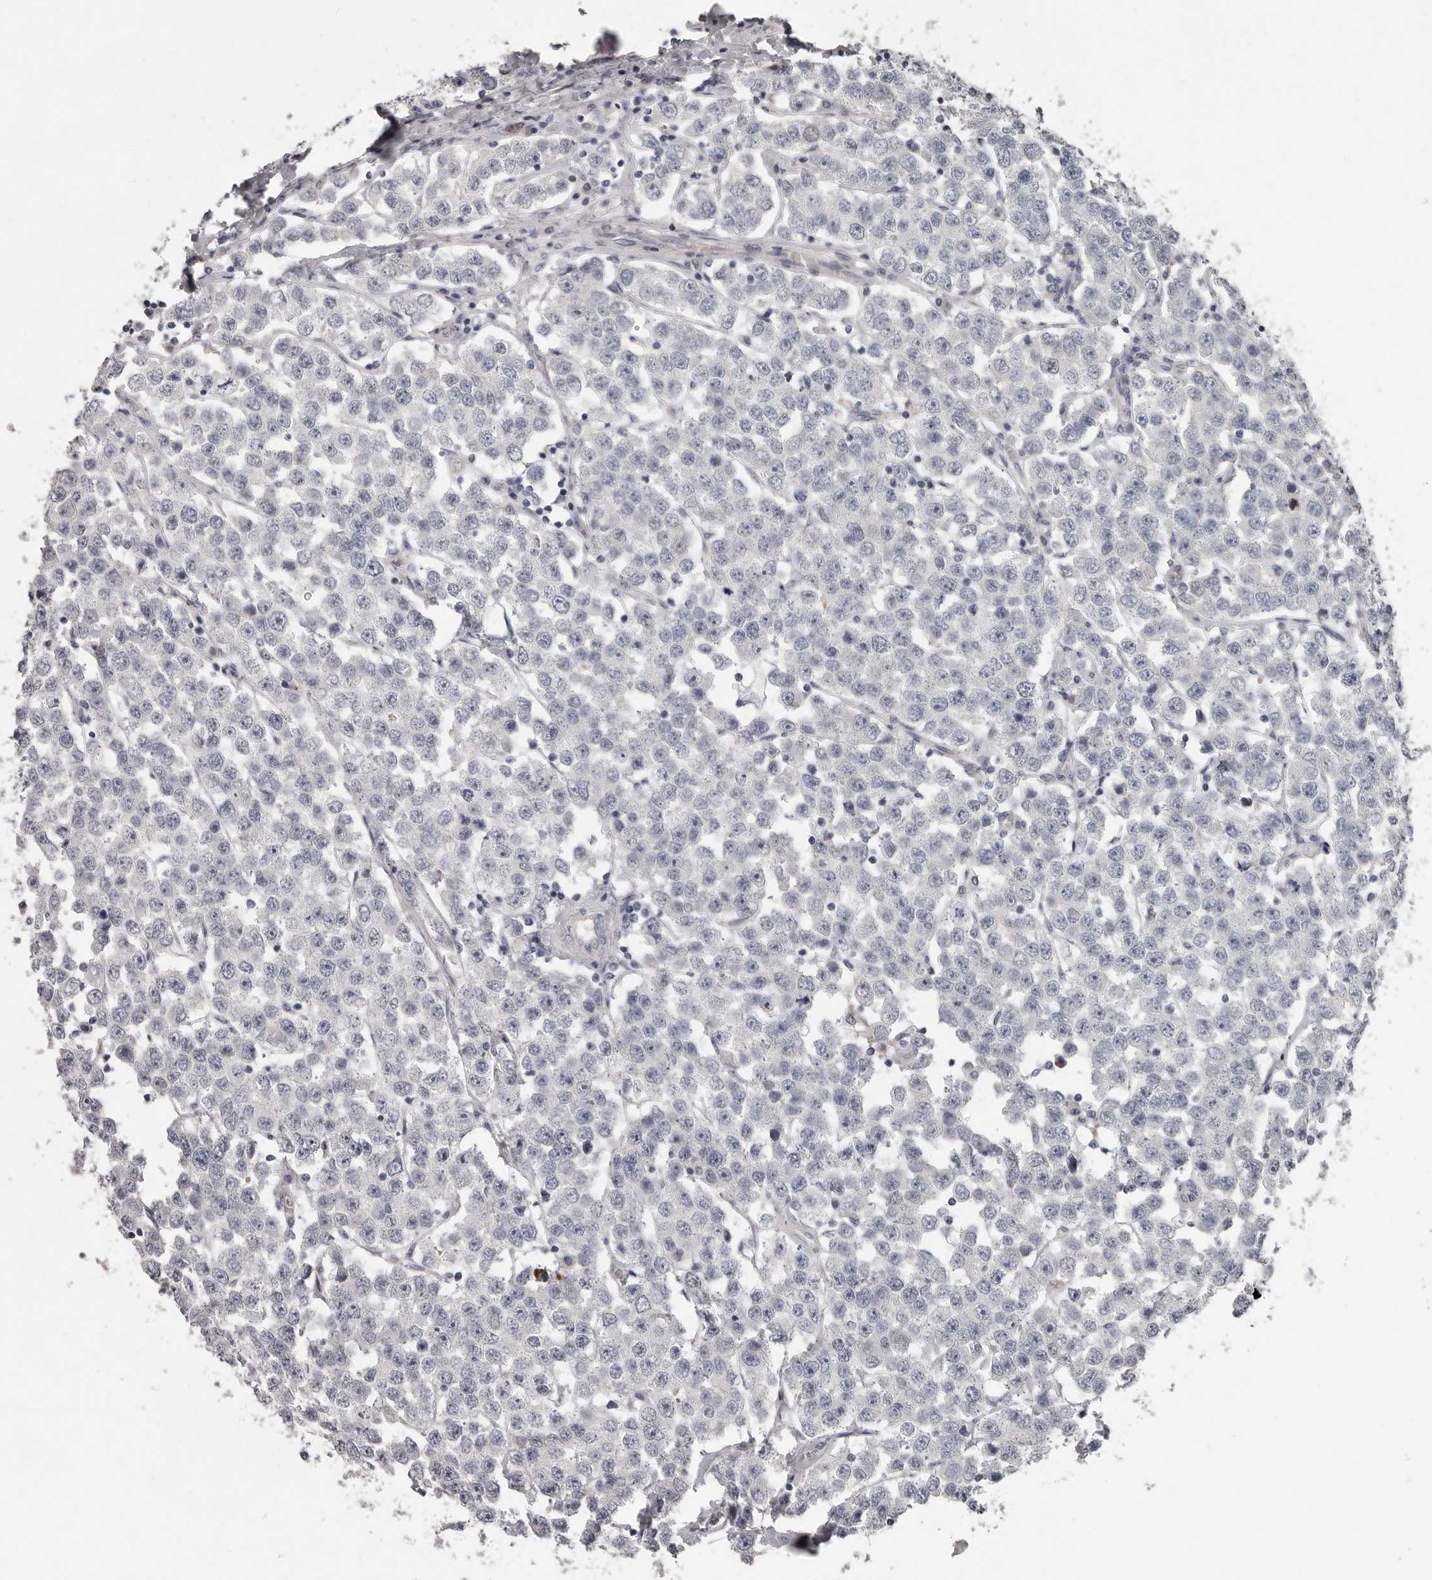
{"staining": {"intensity": "negative", "quantity": "none", "location": "none"}, "tissue": "testis cancer", "cell_type": "Tumor cells", "image_type": "cancer", "snomed": [{"axis": "morphology", "description": "Seminoma, NOS"}, {"axis": "topography", "description": "Testis"}], "caption": "Immunohistochemistry of testis cancer (seminoma) reveals no positivity in tumor cells. (DAB IHC with hematoxylin counter stain).", "gene": "RNF217", "patient": {"sex": "male", "age": 28}}